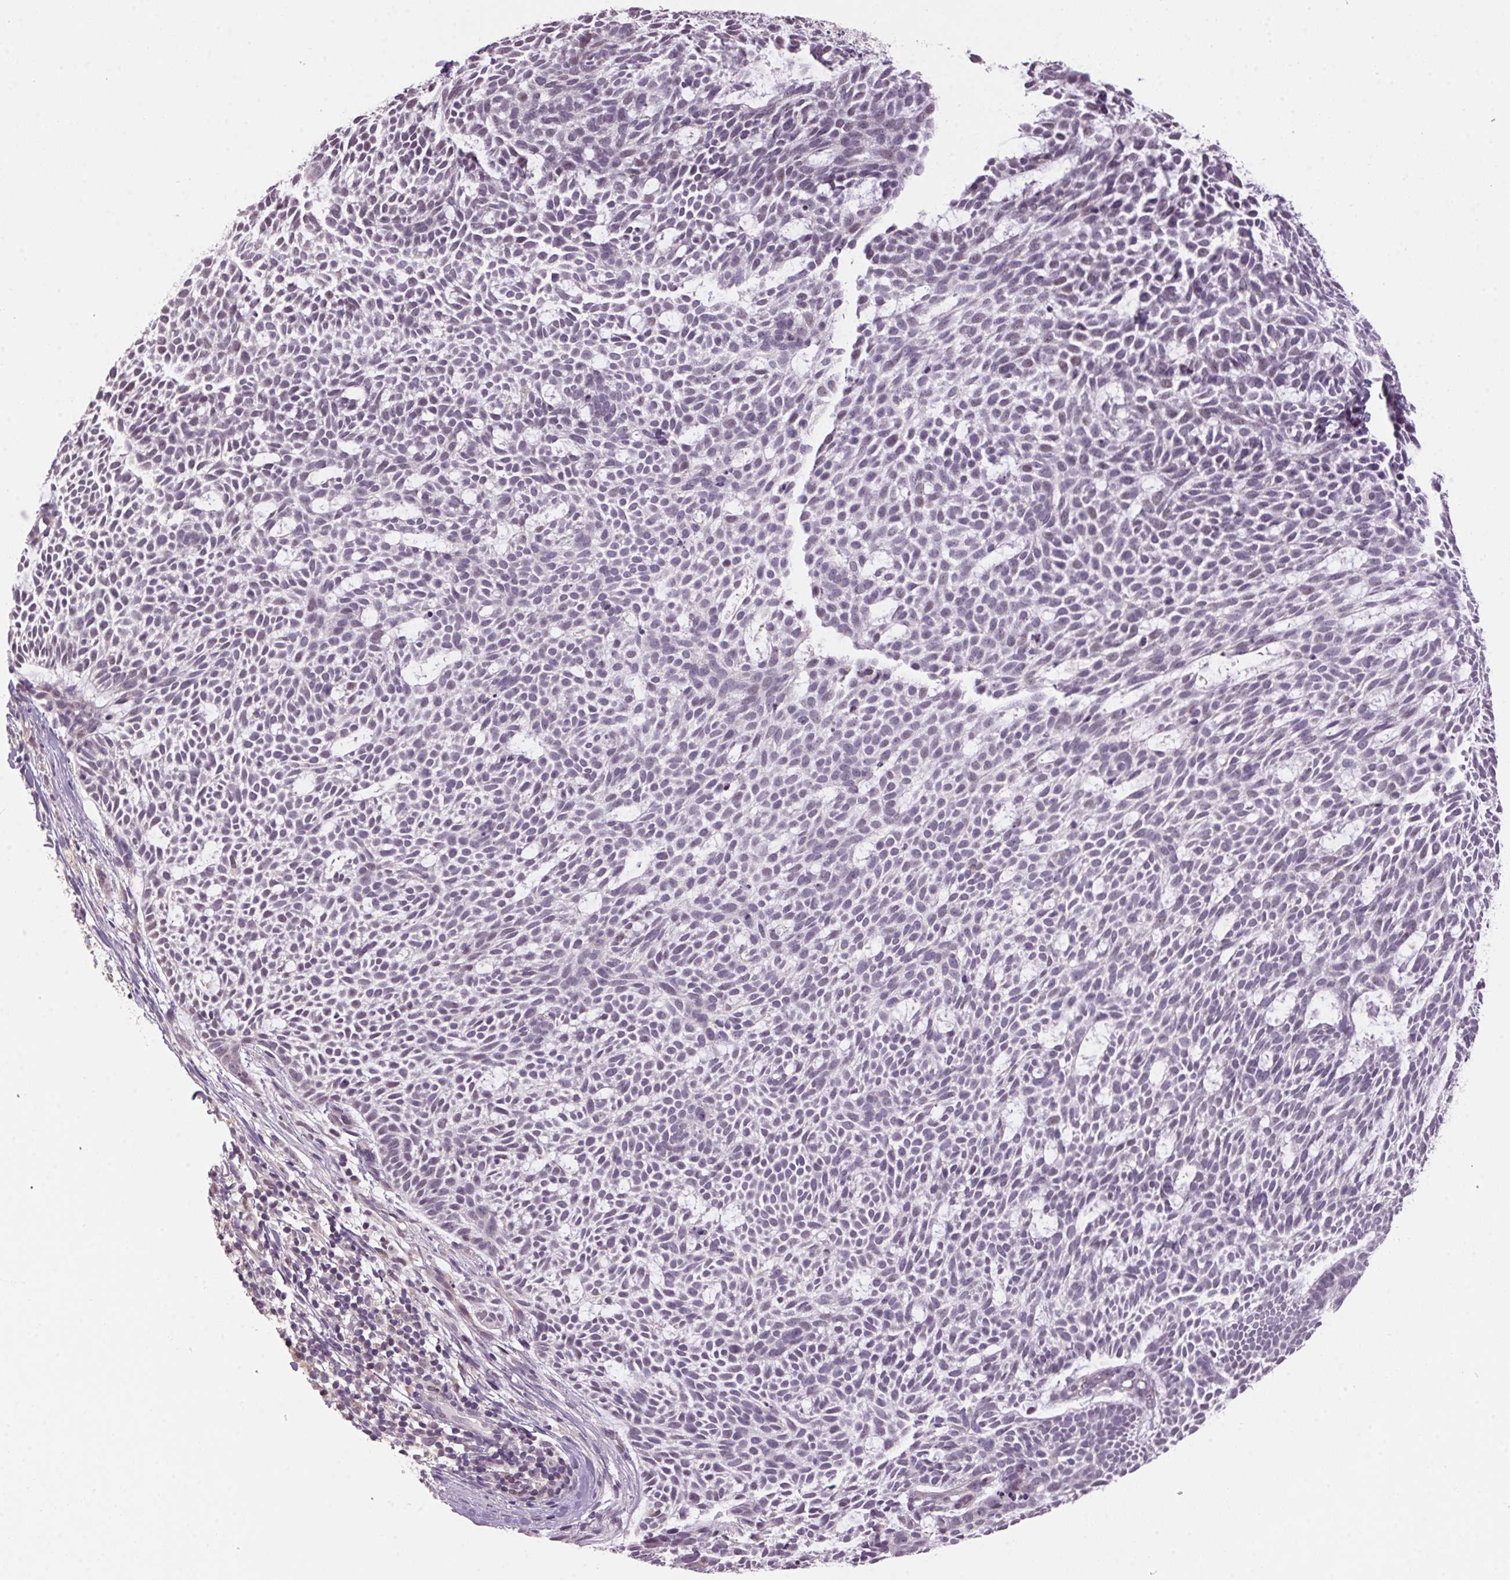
{"staining": {"intensity": "negative", "quantity": "none", "location": "none"}, "tissue": "skin cancer", "cell_type": "Tumor cells", "image_type": "cancer", "snomed": [{"axis": "morphology", "description": "Basal cell carcinoma"}, {"axis": "topography", "description": "Skin"}], "caption": "Immunohistochemistry (IHC) of human skin basal cell carcinoma displays no positivity in tumor cells. (DAB (3,3'-diaminobenzidine) immunohistochemistry, high magnification).", "gene": "VWA3B", "patient": {"sex": "male", "age": 83}}